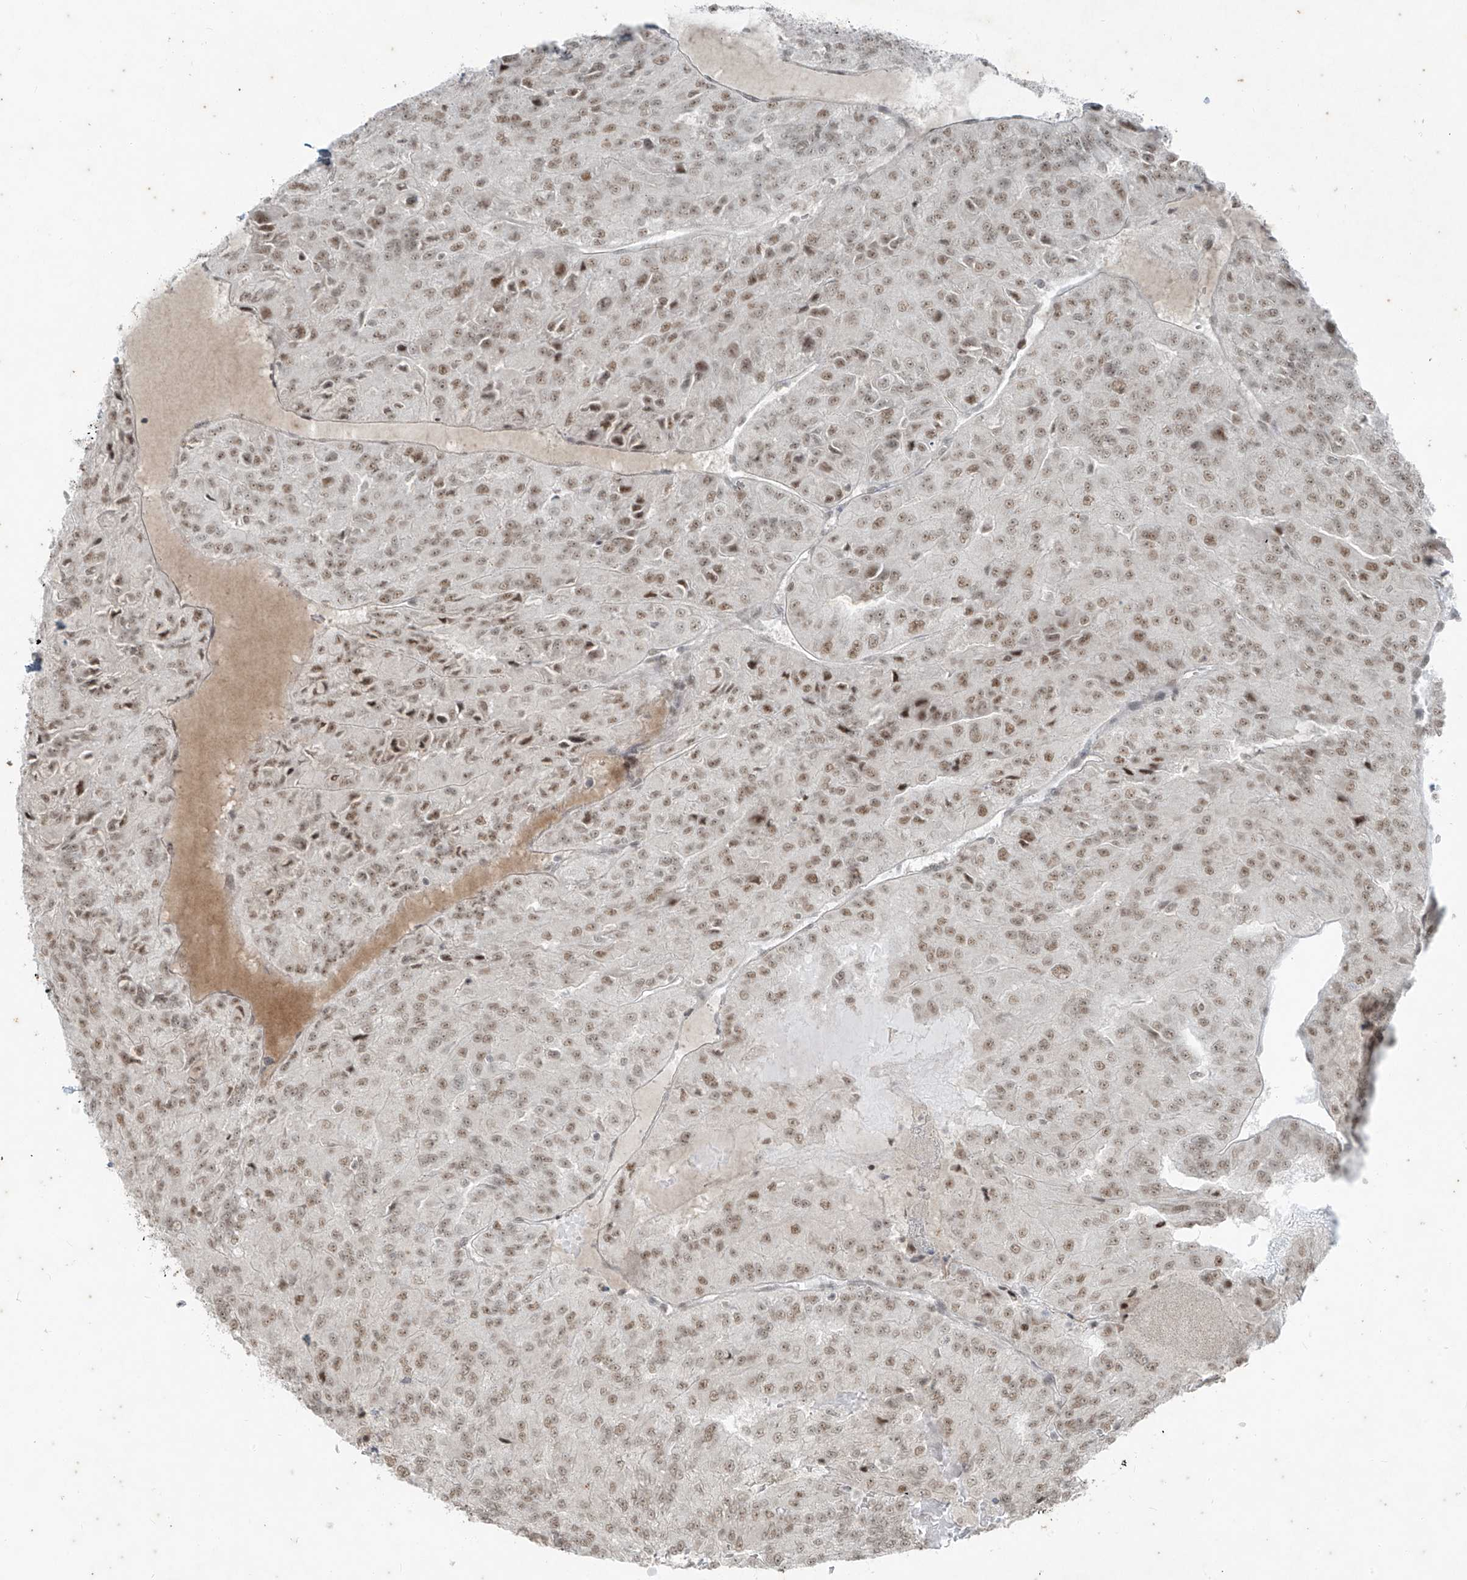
{"staining": {"intensity": "weak", "quantity": ">75%", "location": "nuclear"}, "tissue": "renal cancer", "cell_type": "Tumor cells", "image_type": "cancer", "snomed": [{"axis": "morphology", "description": "Adenocarcinoma, NOS"}, {"axis": "topography", "description": "Kidney"}], "caption": "Weak nuclear positivity for a protein is identified in about >75% of tumor cells of renal cancer using immunohistochemistry.", "gene": "ZNF354B", "patient": {"sex": "female", "age": 63}}